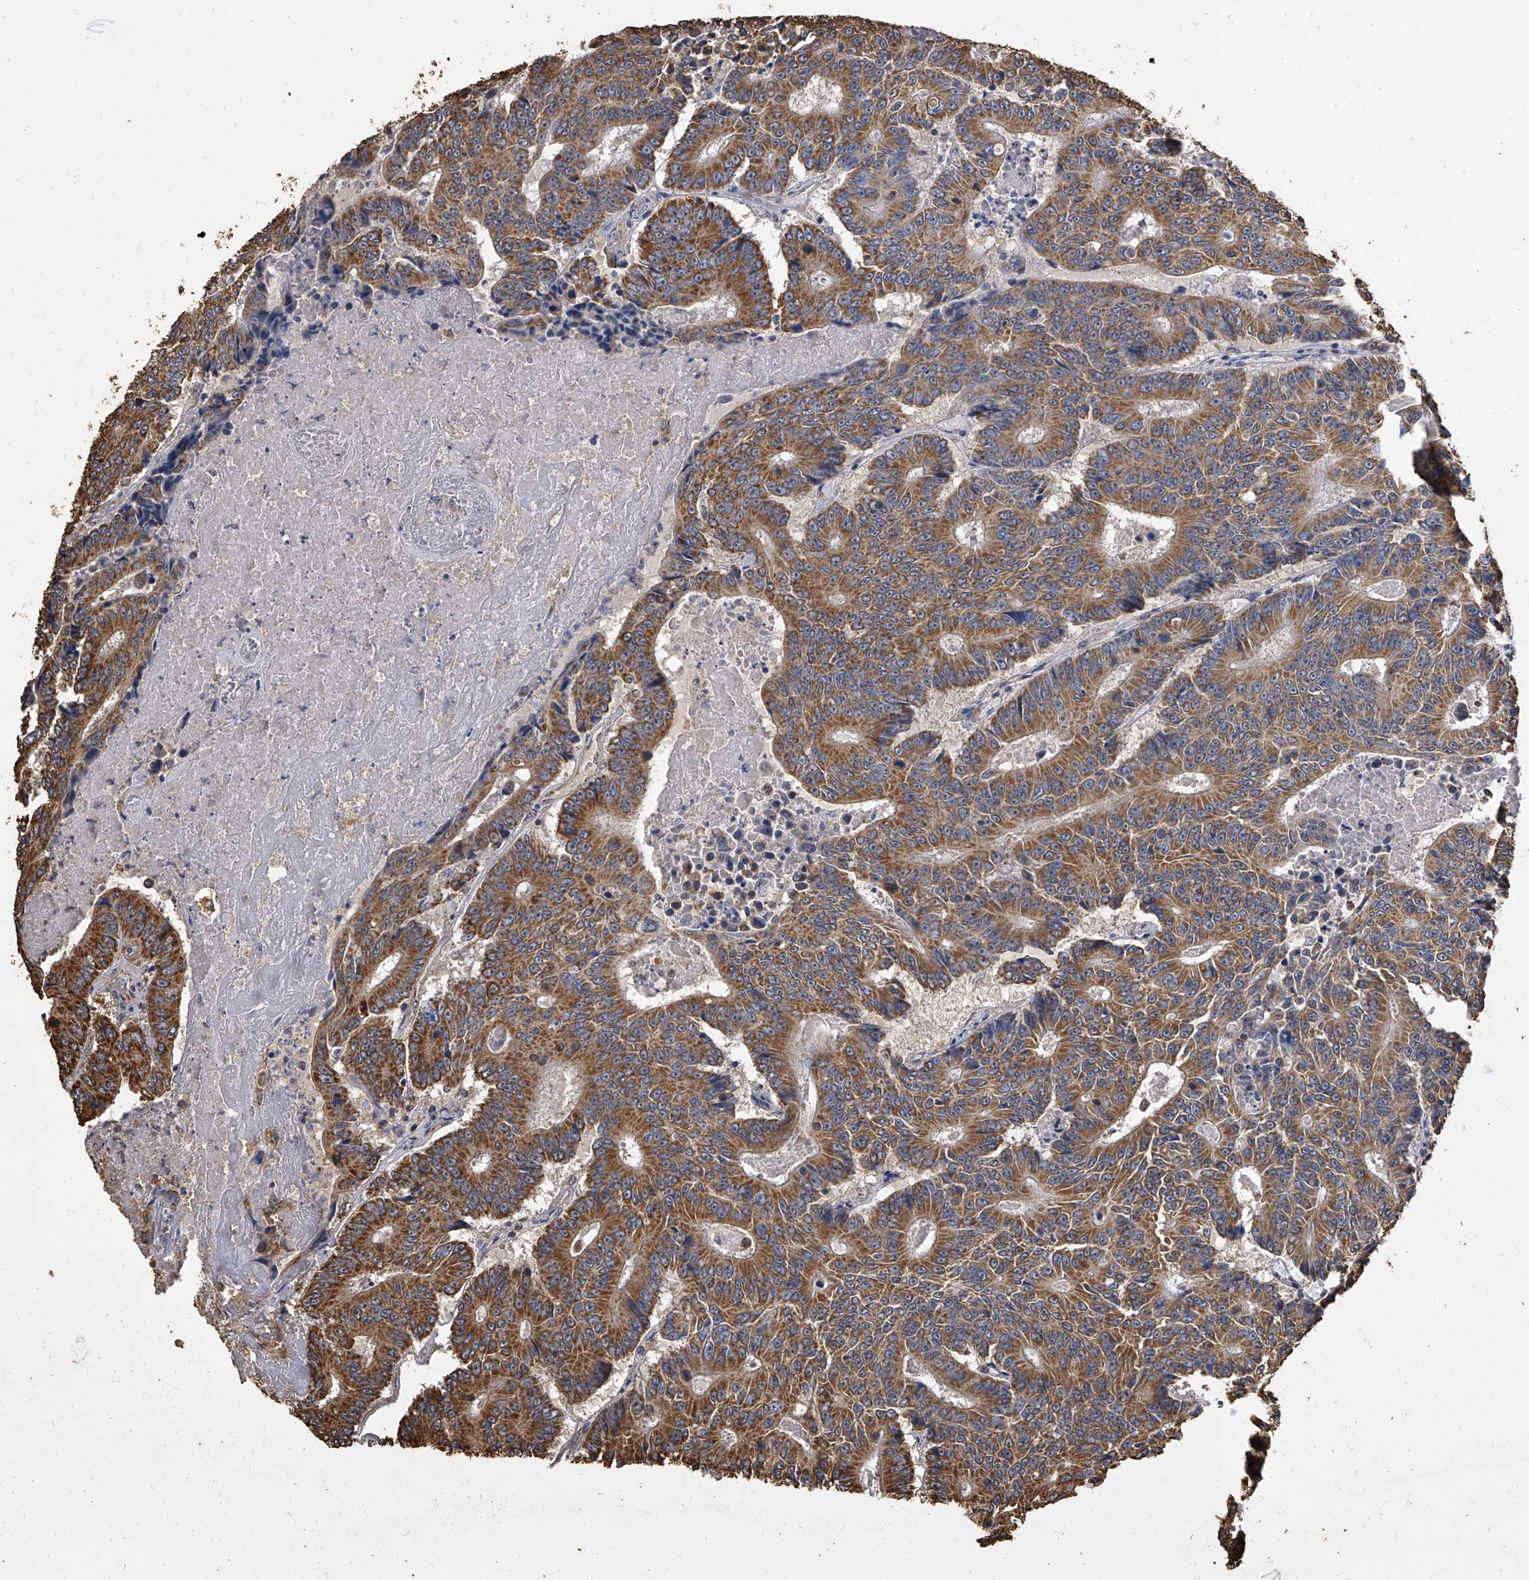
{"staining": {"intensity": "strong", "quantity": ">75%", "location": "cytoplasmic/membranous"}, "tissue": "colorectal cancer", "cell_type": "Tumor cells", "image_type": "cancer", "snomed": [{"axis": "morphology", "description": "Adenocarcinoma, NOS"}, {"axis": "topography", "description": "Colon"}], "caption": "Protein analysis of adenocarcinoma (colorectal) tissue exhibits strong cytoplasmic/membranous staining in about >75% of tumor cells. (DAB (3,3'-diaminobenzidine) IHC with brightfield microscopy, high magnification).", "gene": "MRPL28", "patient": {"sex": "male", "age": 83}}